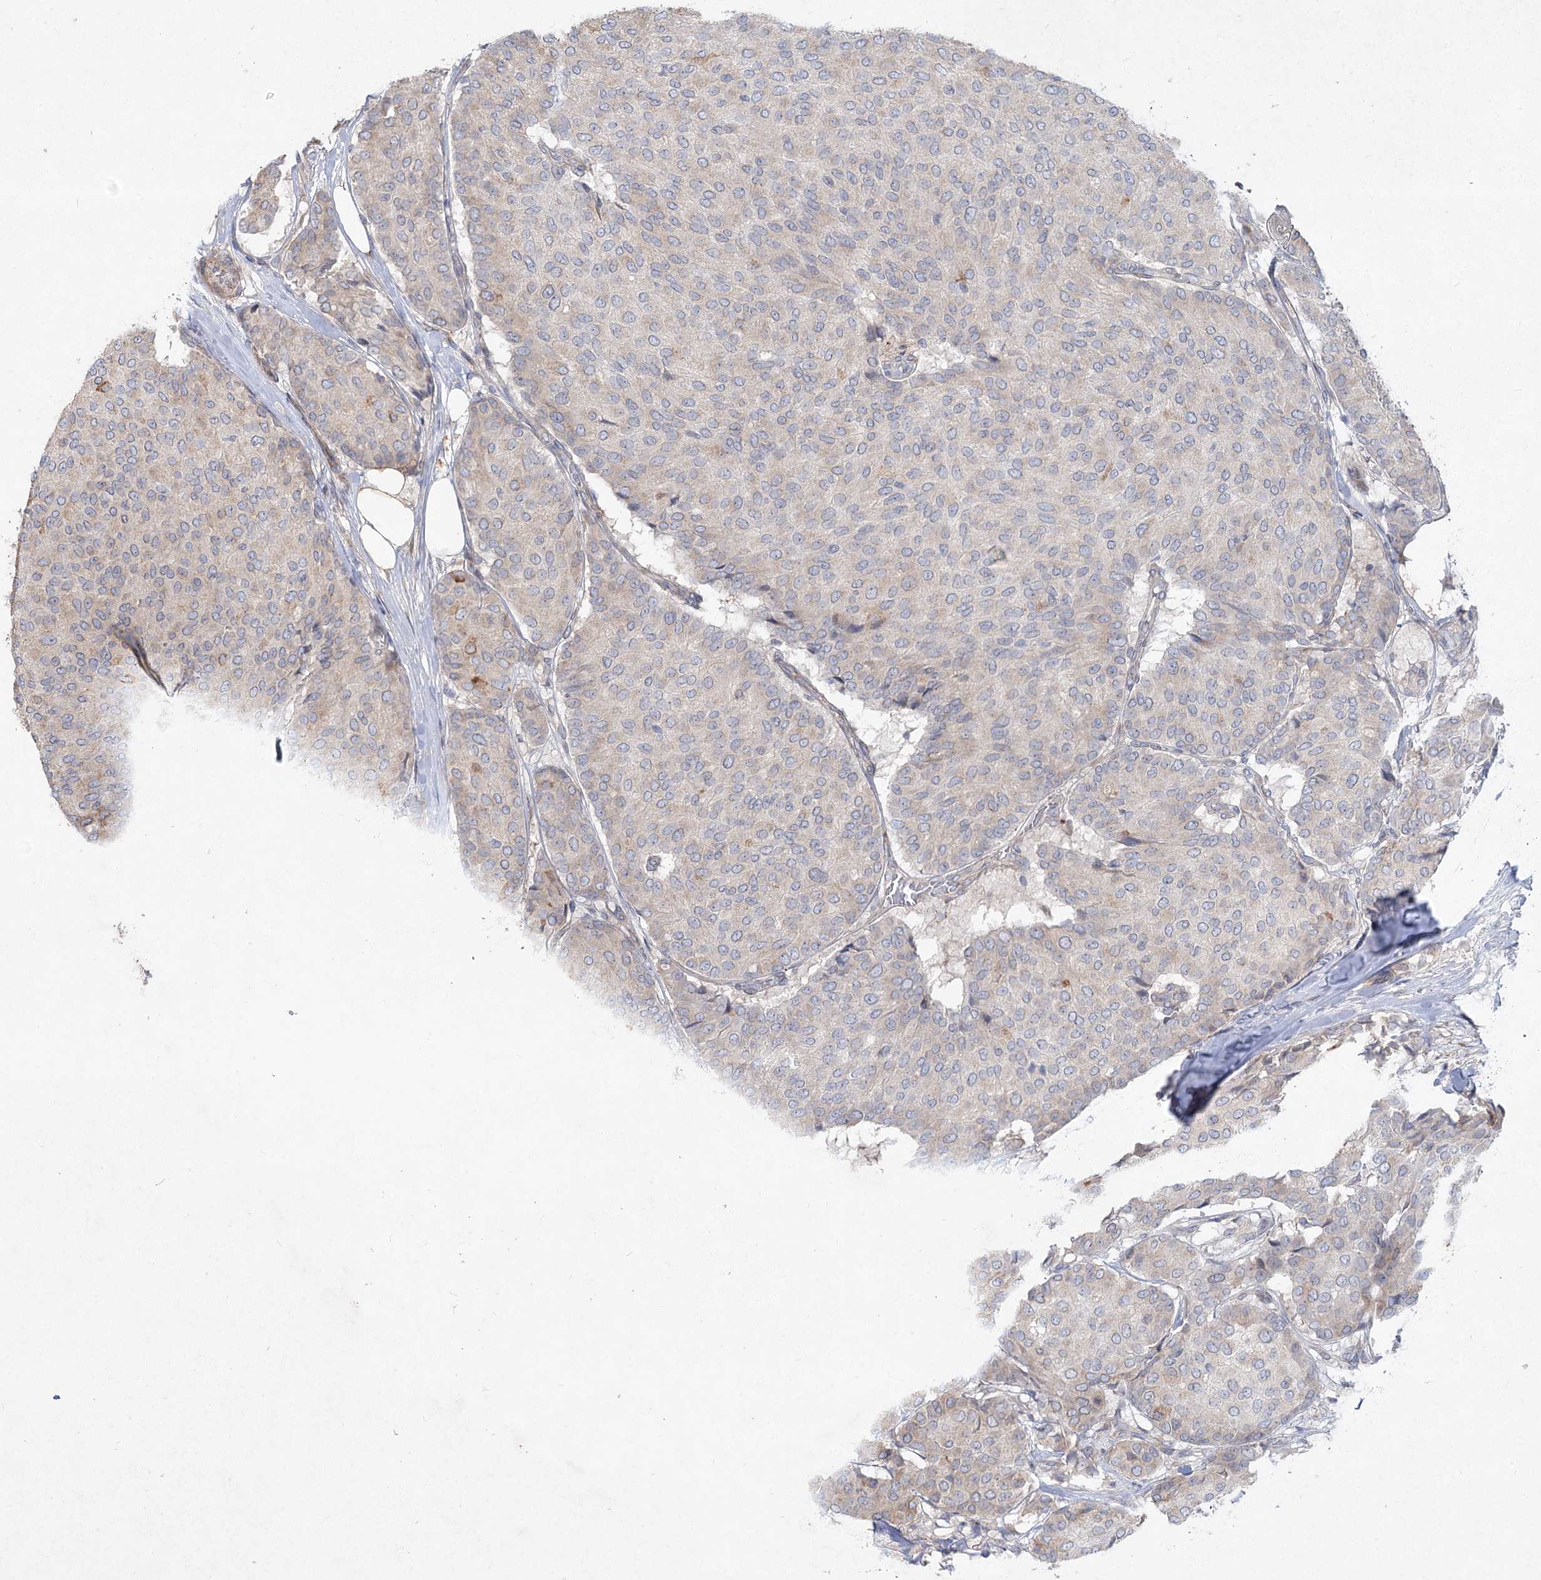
{"staining": {"intensity": "weak", "quantity": "<25%", "location": "cytoplasmic/membranous"}, "tissue": "breast cancer", "cell_type": "Tumor cells", "image_type": "cancer", "snomed": [{"axis": "morphology", "description": "Duct carcinoma"}, {"axis": "topography", "description": "Breast"}], "caption": "DAB immunohistochemical staining of breast infiltrating ductal carcinoma demonstrates no significant positivity in tumor cells. (DAB (3,3'-diaminobenzidine) IHC with hematoxylin counter stain).", "gene": "SH3BP5L", "patient": {"sex": "female", "age": 75}}